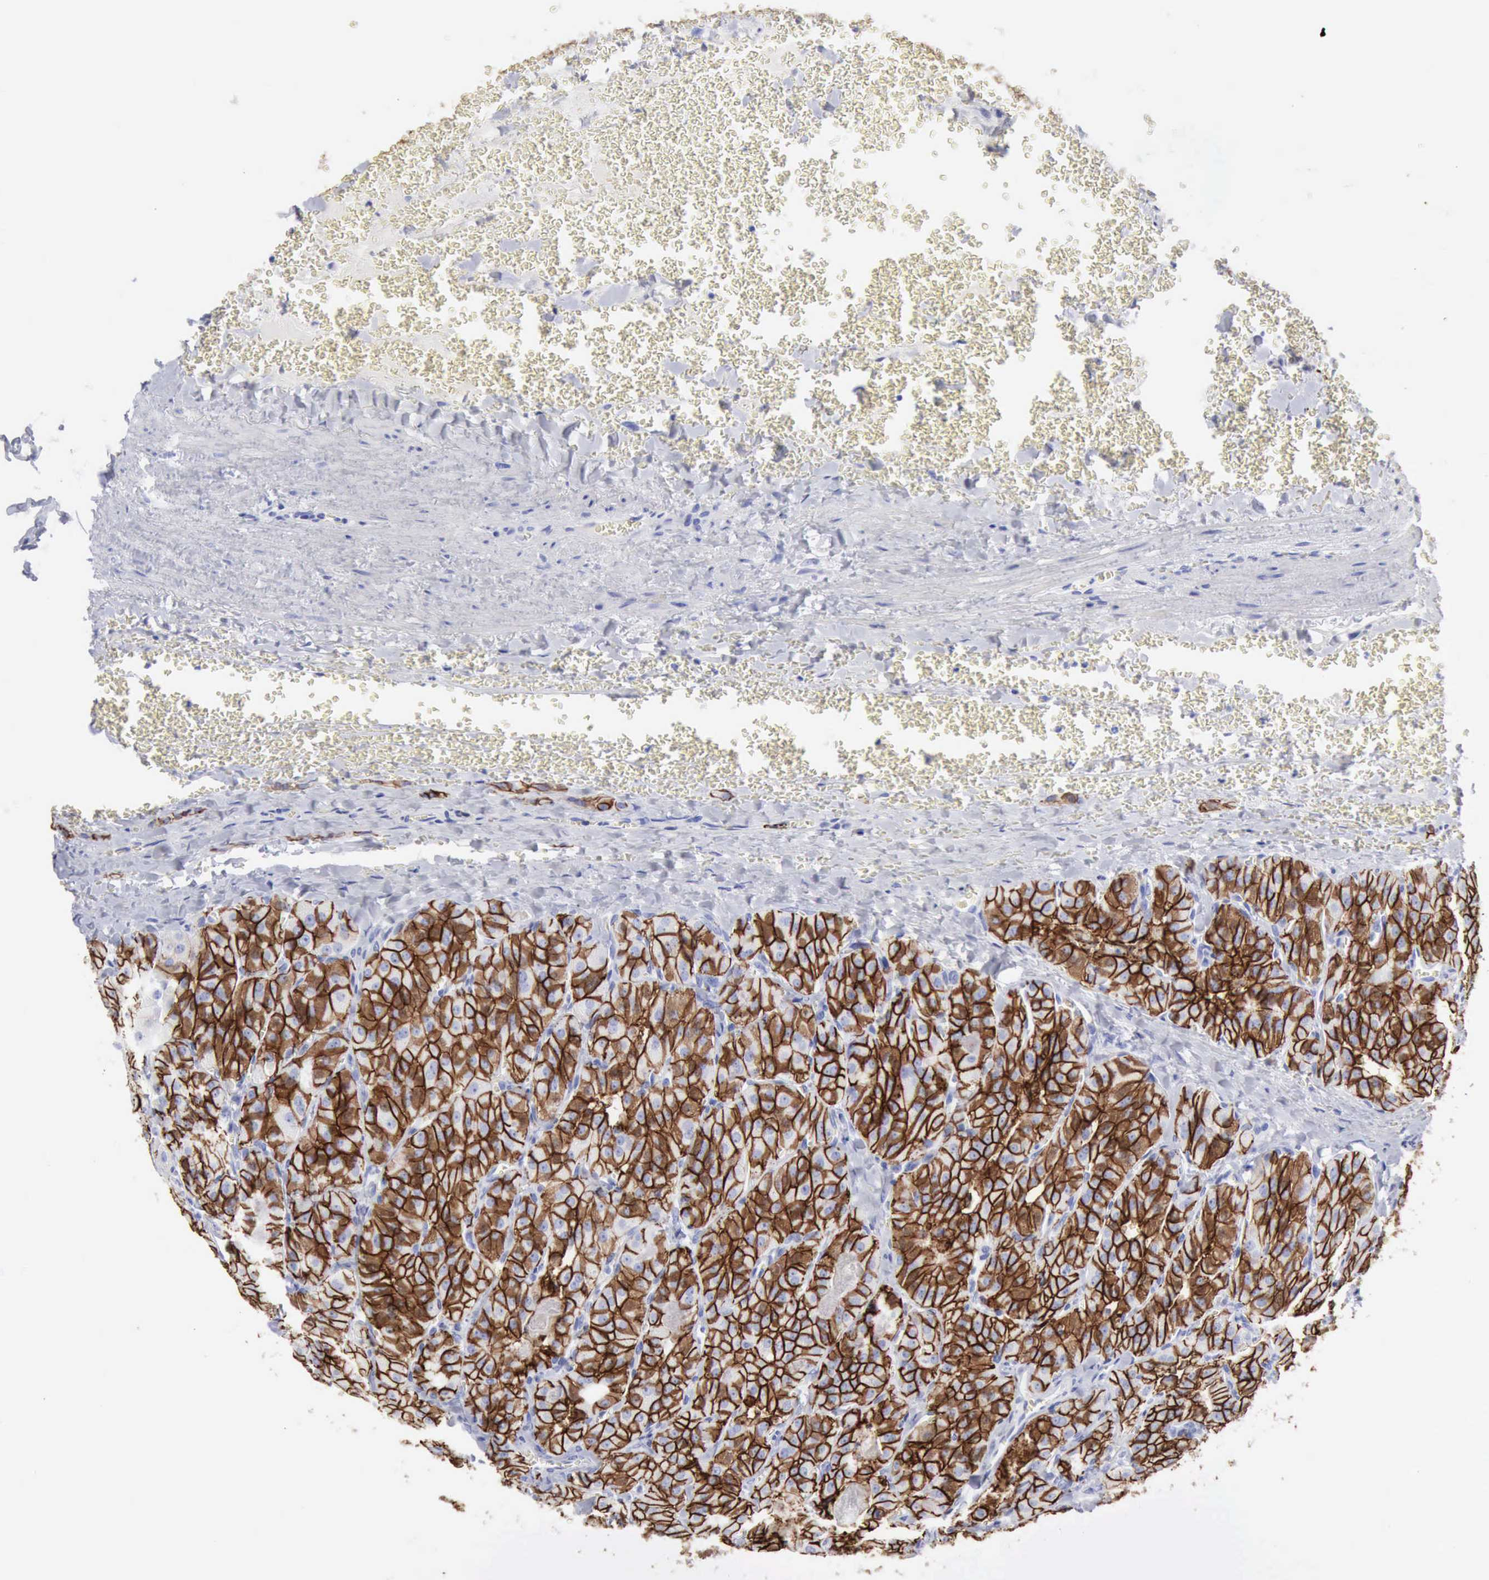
{"staining": {"intensity": "strong", "quantity": ">75%", "location": "cytoplasmic/membranous"}, "tissue": "thyroid cancer", "cell_type": "Tumor cells", "image_type": "cancer", "snomed": [{"axis": "morphology", "description": "Carcinoma, NOS"}, {"axis": "topography", "description": "Thyroid gland"}], "caption": "DAB (3,3'-diaminobenzidine) immunohistochemical staining of human thyroid cancer reveals strong cytoplasmic/membranous protein staining in about >75% of tumor cells.", "gene": "NCAM1", "patient": {"sex": "male", "age": 76}}